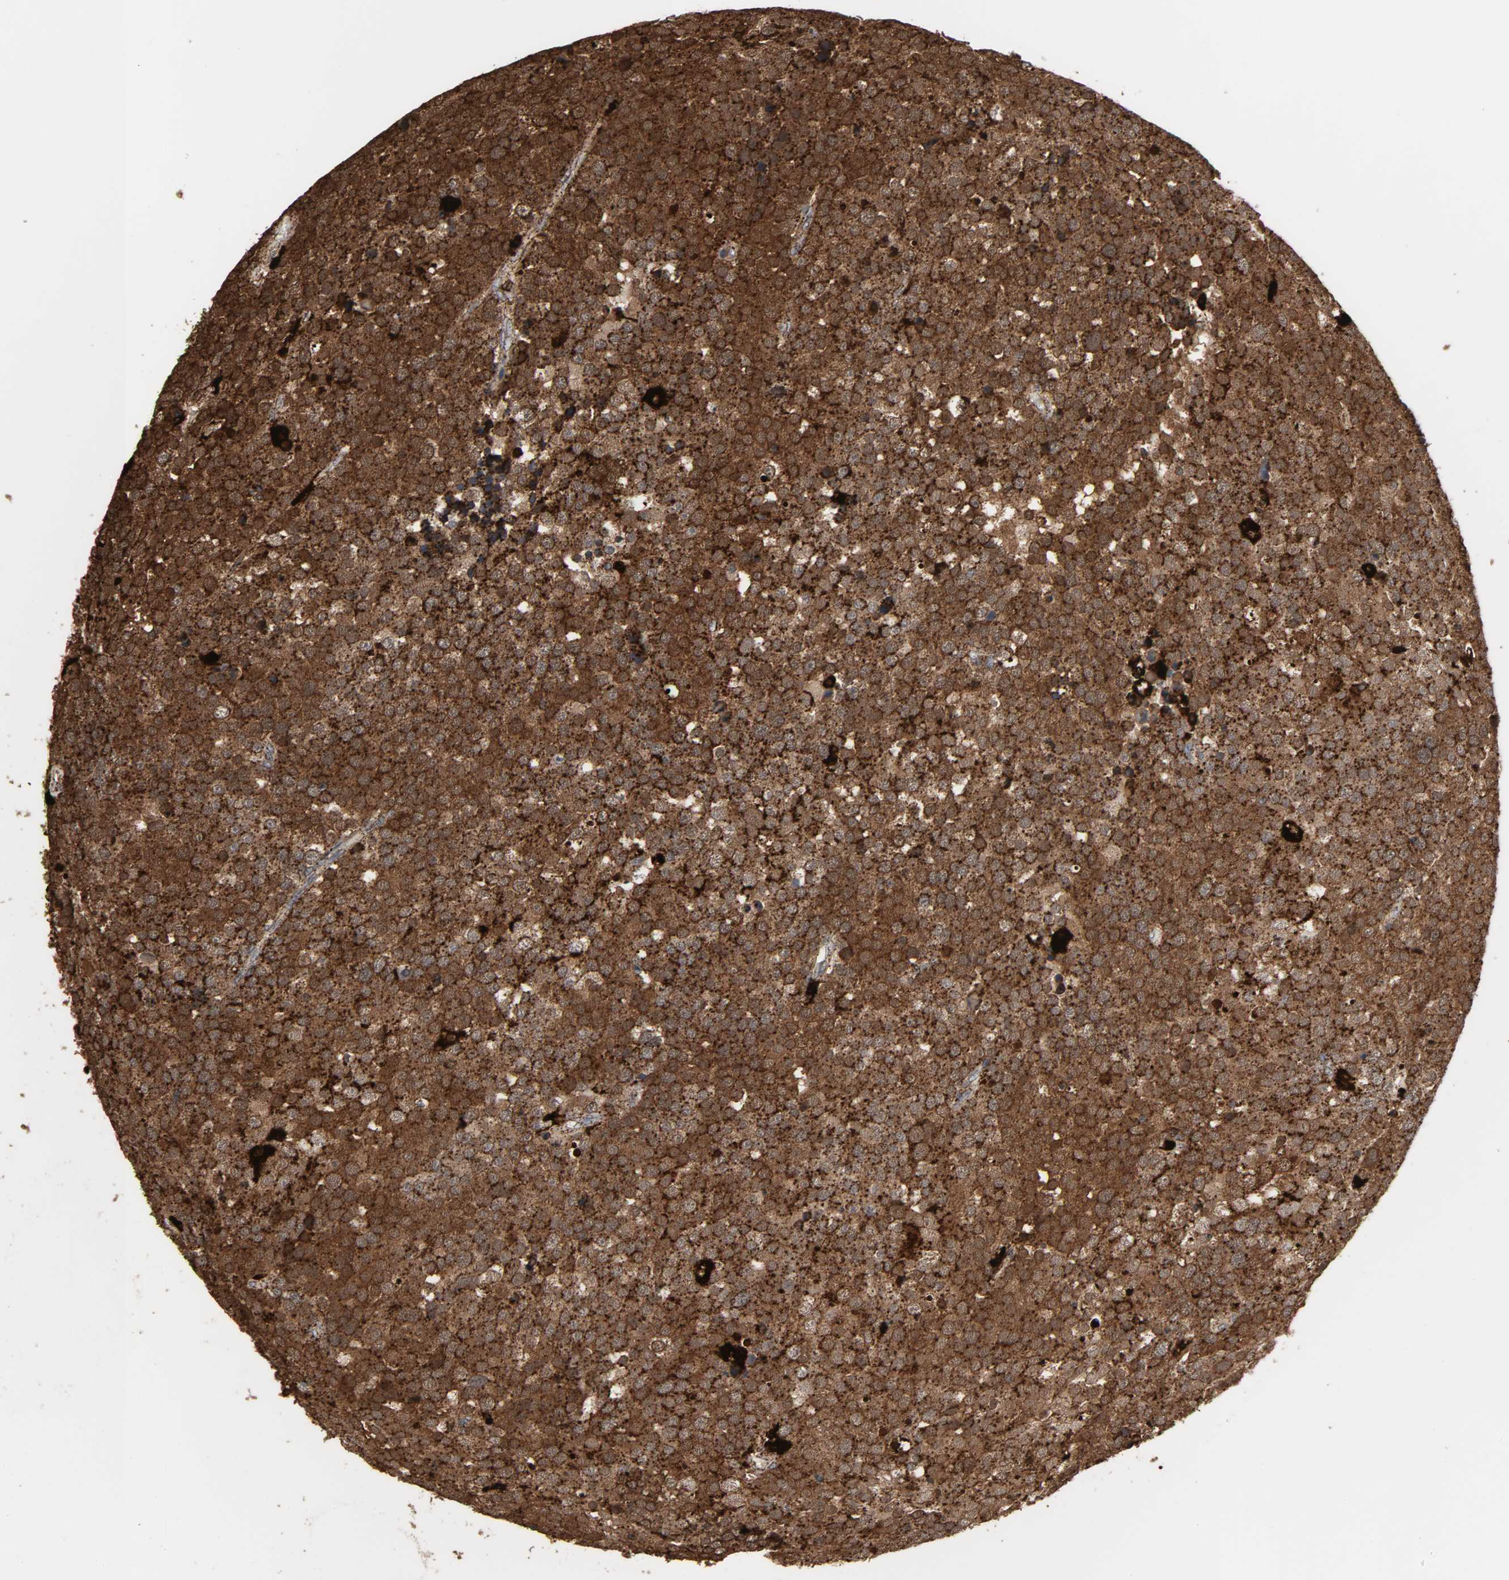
{"staining": {"intensity": "strong", "quantity": ">75%", "location": "cytoplasmic/membranous"}, "tissue": "testis cancer", "cell_type": "Tumor cells", "image_type": "cancer", "snomed": [{"axis": "morphology", "description": "Seminoma, NOS"}, {"axis": "topography", "description": "Testis"}], "caption": "Protein expression analysis of testis seminoma displays strong cytoplasmic/membranous positivity in about >75% of tumor cells.", "gene": "PSAP", "patient": {"sex": "male", "age": 71}}